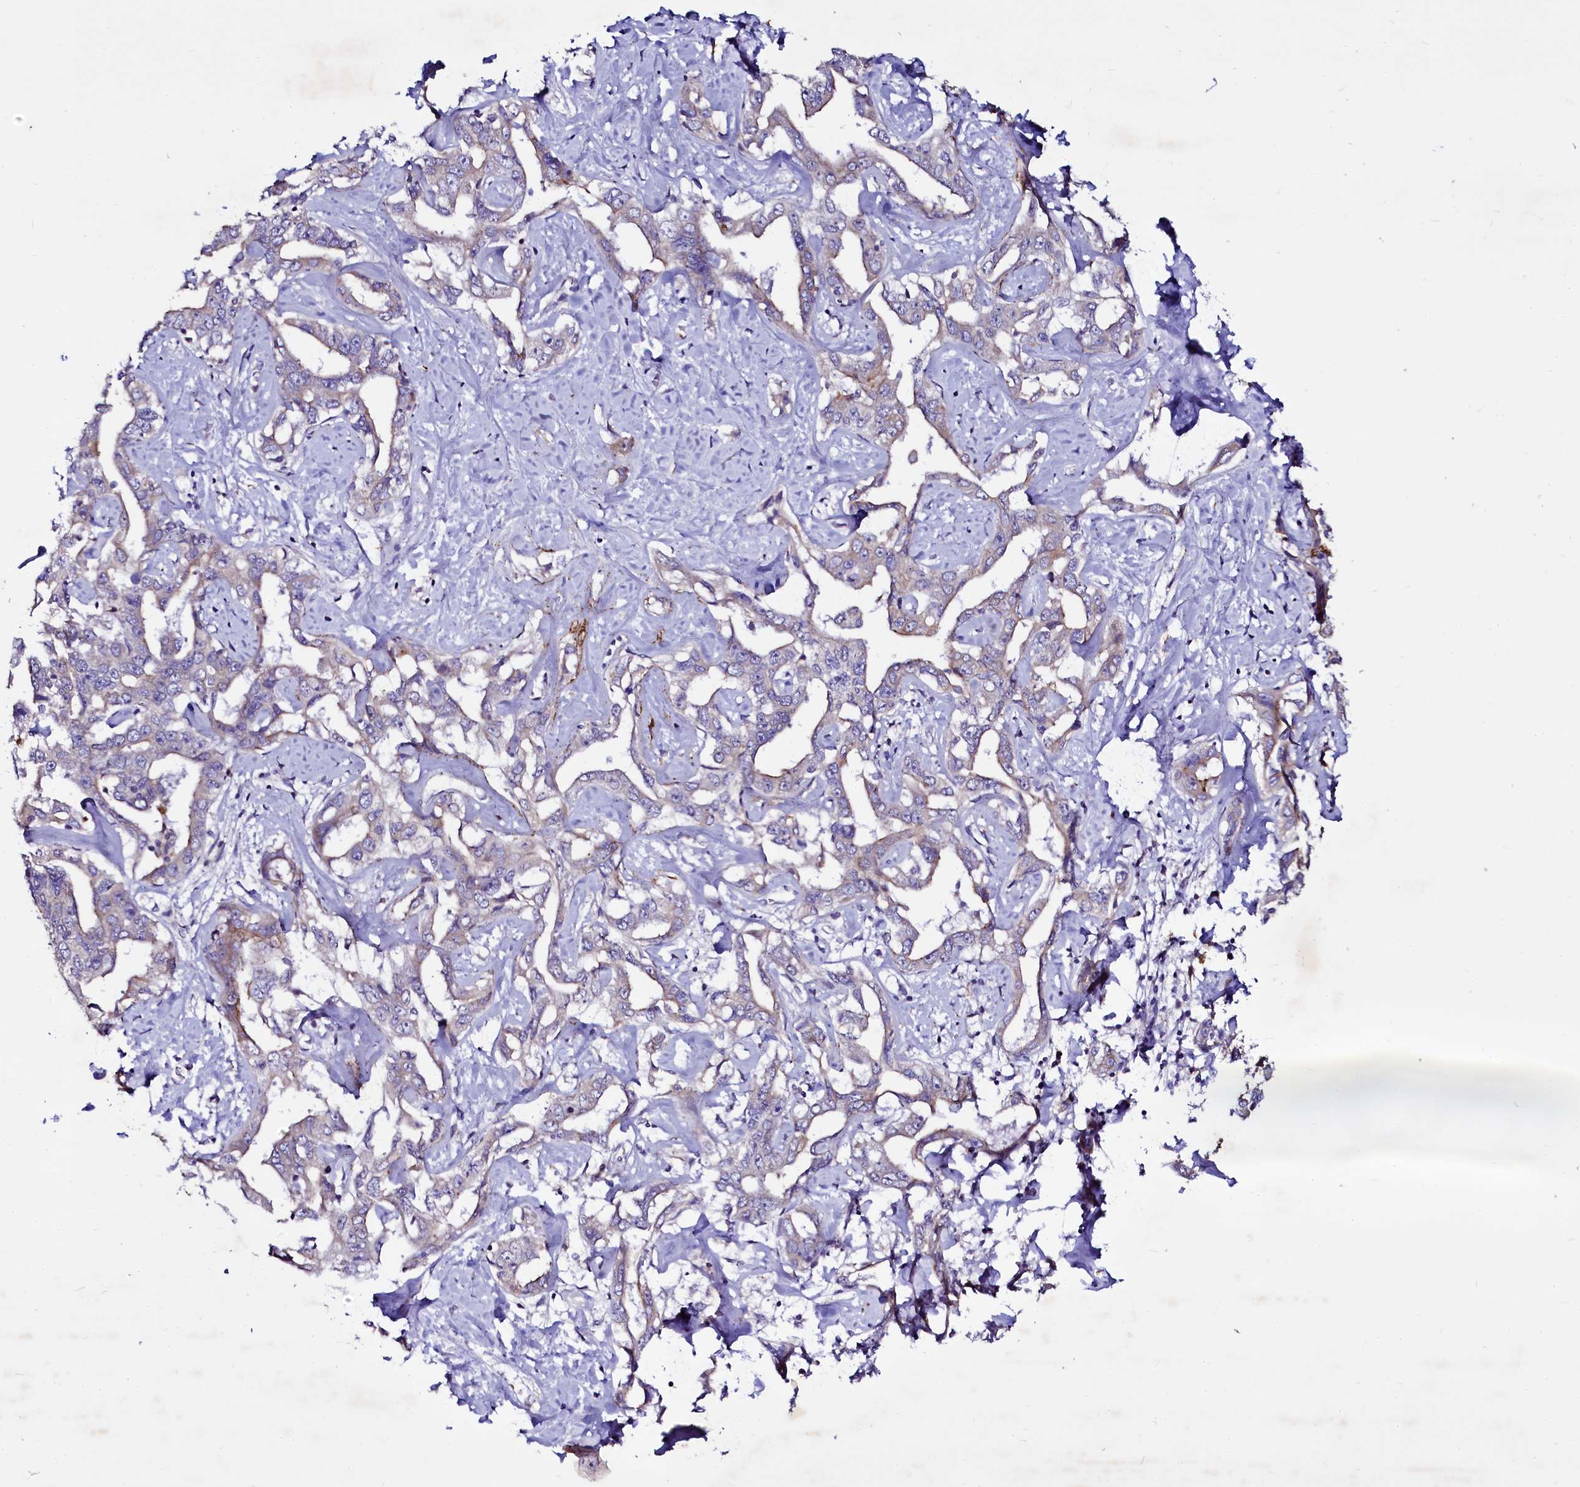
{"staining": {"intensity": "weak", "quantity": "<25%", "location": "cytoplasmic/membranous"}, "tissue": "liver cancer", "cell_type": "Tumor cells", "image_type": "cancer", "snomed": [{"axis": "morphology", "description": "Cholangiocarcinoma"}, {"axis": "topography", "description": "Liver"}], "caption": "There is no significant staining in tumor cells of liver cancer (cholangiocarcinoma).", "gene": "SELENOT", "patient": {"sex": "male", "age": 59}}